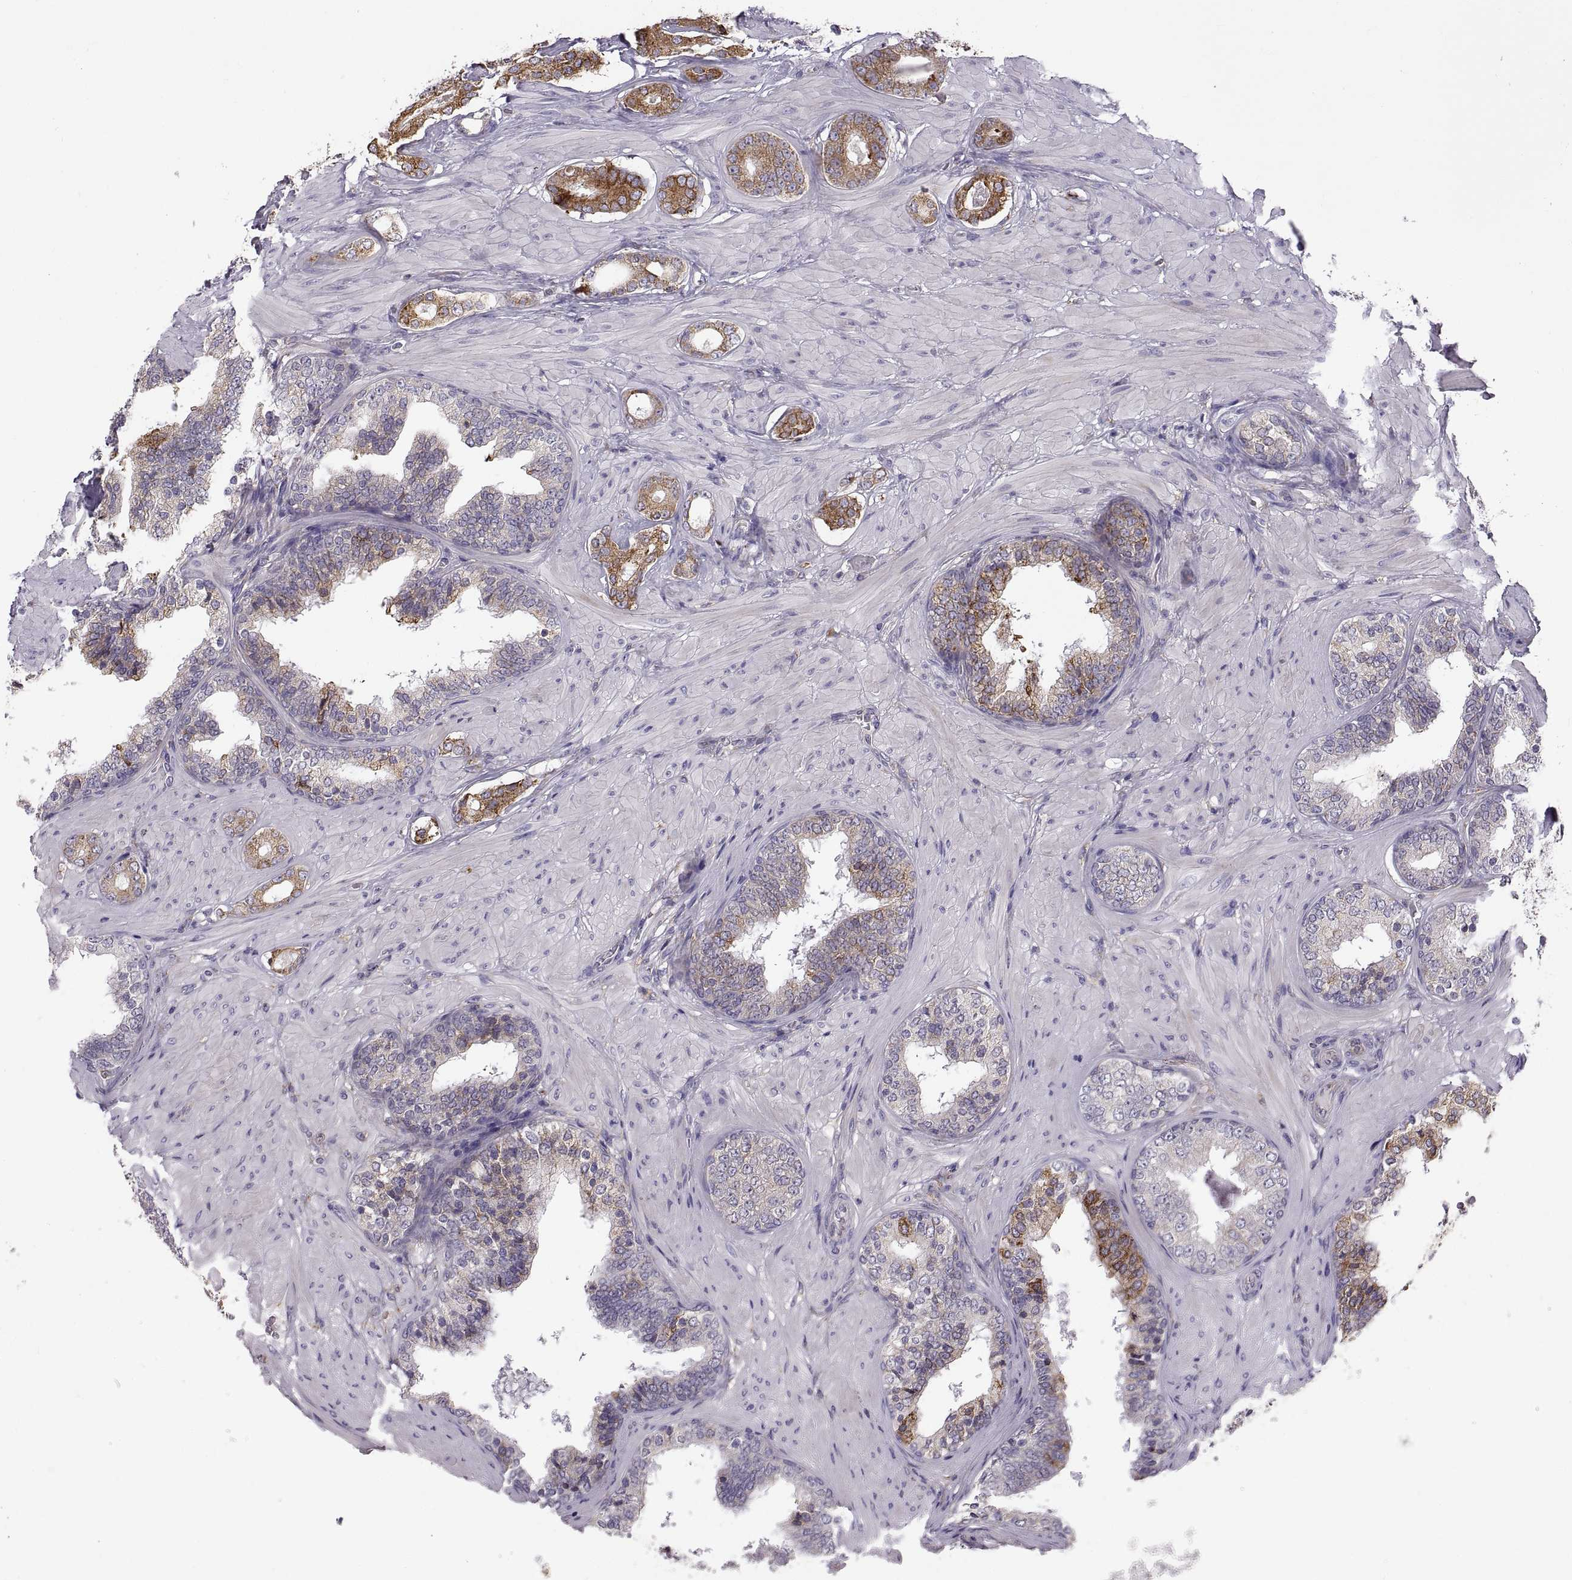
{"staining": {"intensity": "strong", "quantity": "25%-75%", "location": "cytoplasmic/membranous"}, "tissue": "prostate cancer", "cell_type": "Tumor cells", "image_type": "cancer", "snomed": [{"axis": "morphology", "description": "Adenocarcinoma, Low grade"}, {"axis": "topography", "description": "Prostate"}], "caption": "This is an image of immunohistochemistry staining of prostate adenocarcinoma (low-grade), which shows strong positivity in the cytoplasmic/membranous of tumor cells.", "gene": "PLEKHB2", "patient": {"sex": "male", "age": 60}}